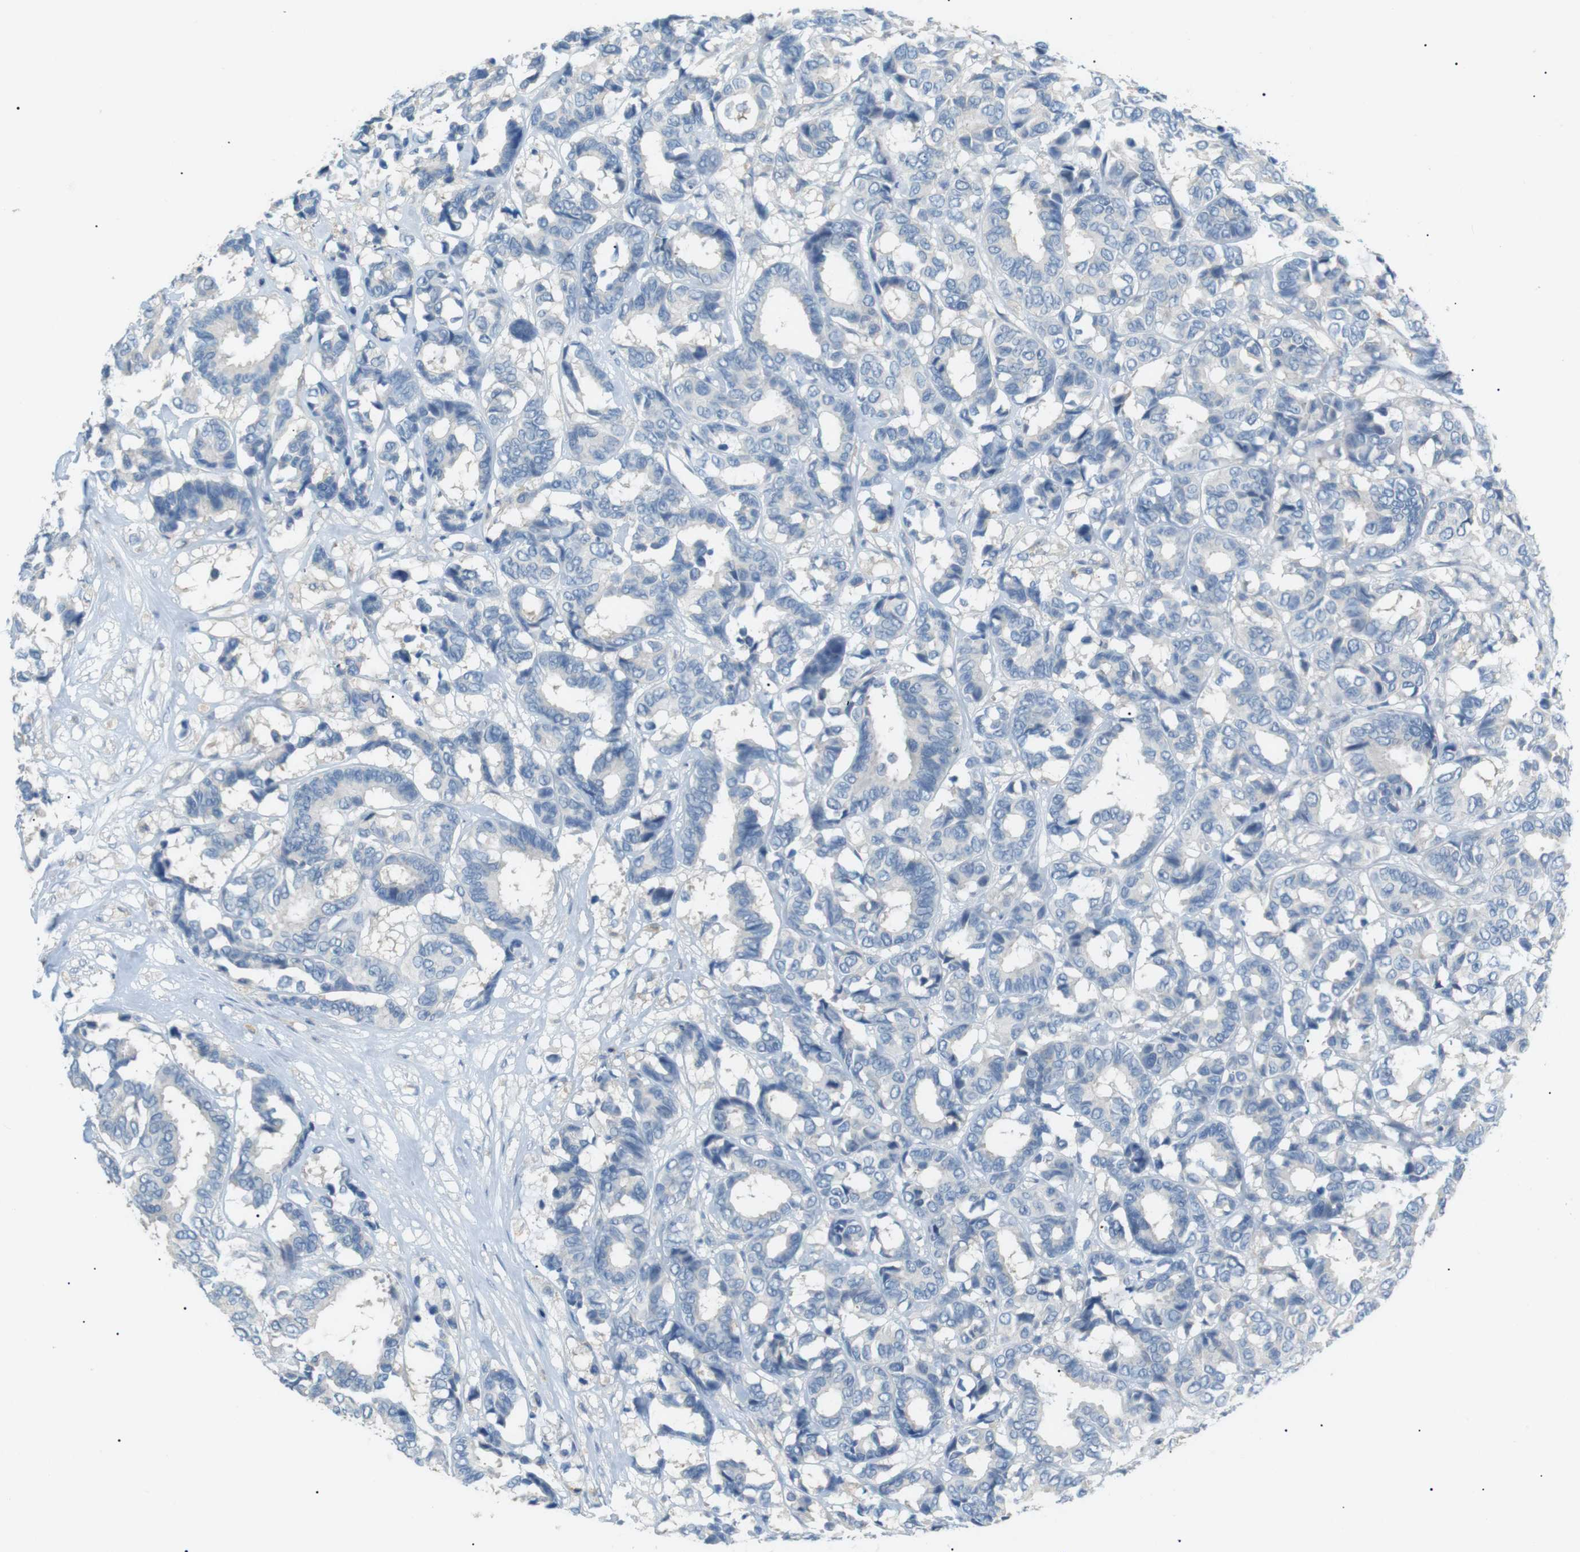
{"staining": {"intensity": "negative", "quantity": "none", "location": "none"}, "tissue": "breast cancer", "cell_type": "Tumor cells", "image_type": "cancer", "snomed": [{"axis": "morphology", "description": "Duct carcinoma"}, {"axis": "topography", "description": "Breast"}], "caption": "Breast invasive ductal carcinoma was stained to show a protein in brown. There is no significant staining in tumor cells. Brightfield microscopy of immunohistochemistry stained with DAB (3,3'-diaminobenzidine) (brown) and hematoxylin (blue), captured at high magnification.", "gene": "CDH26", "patient": {"sex": "female", "age": 87}}